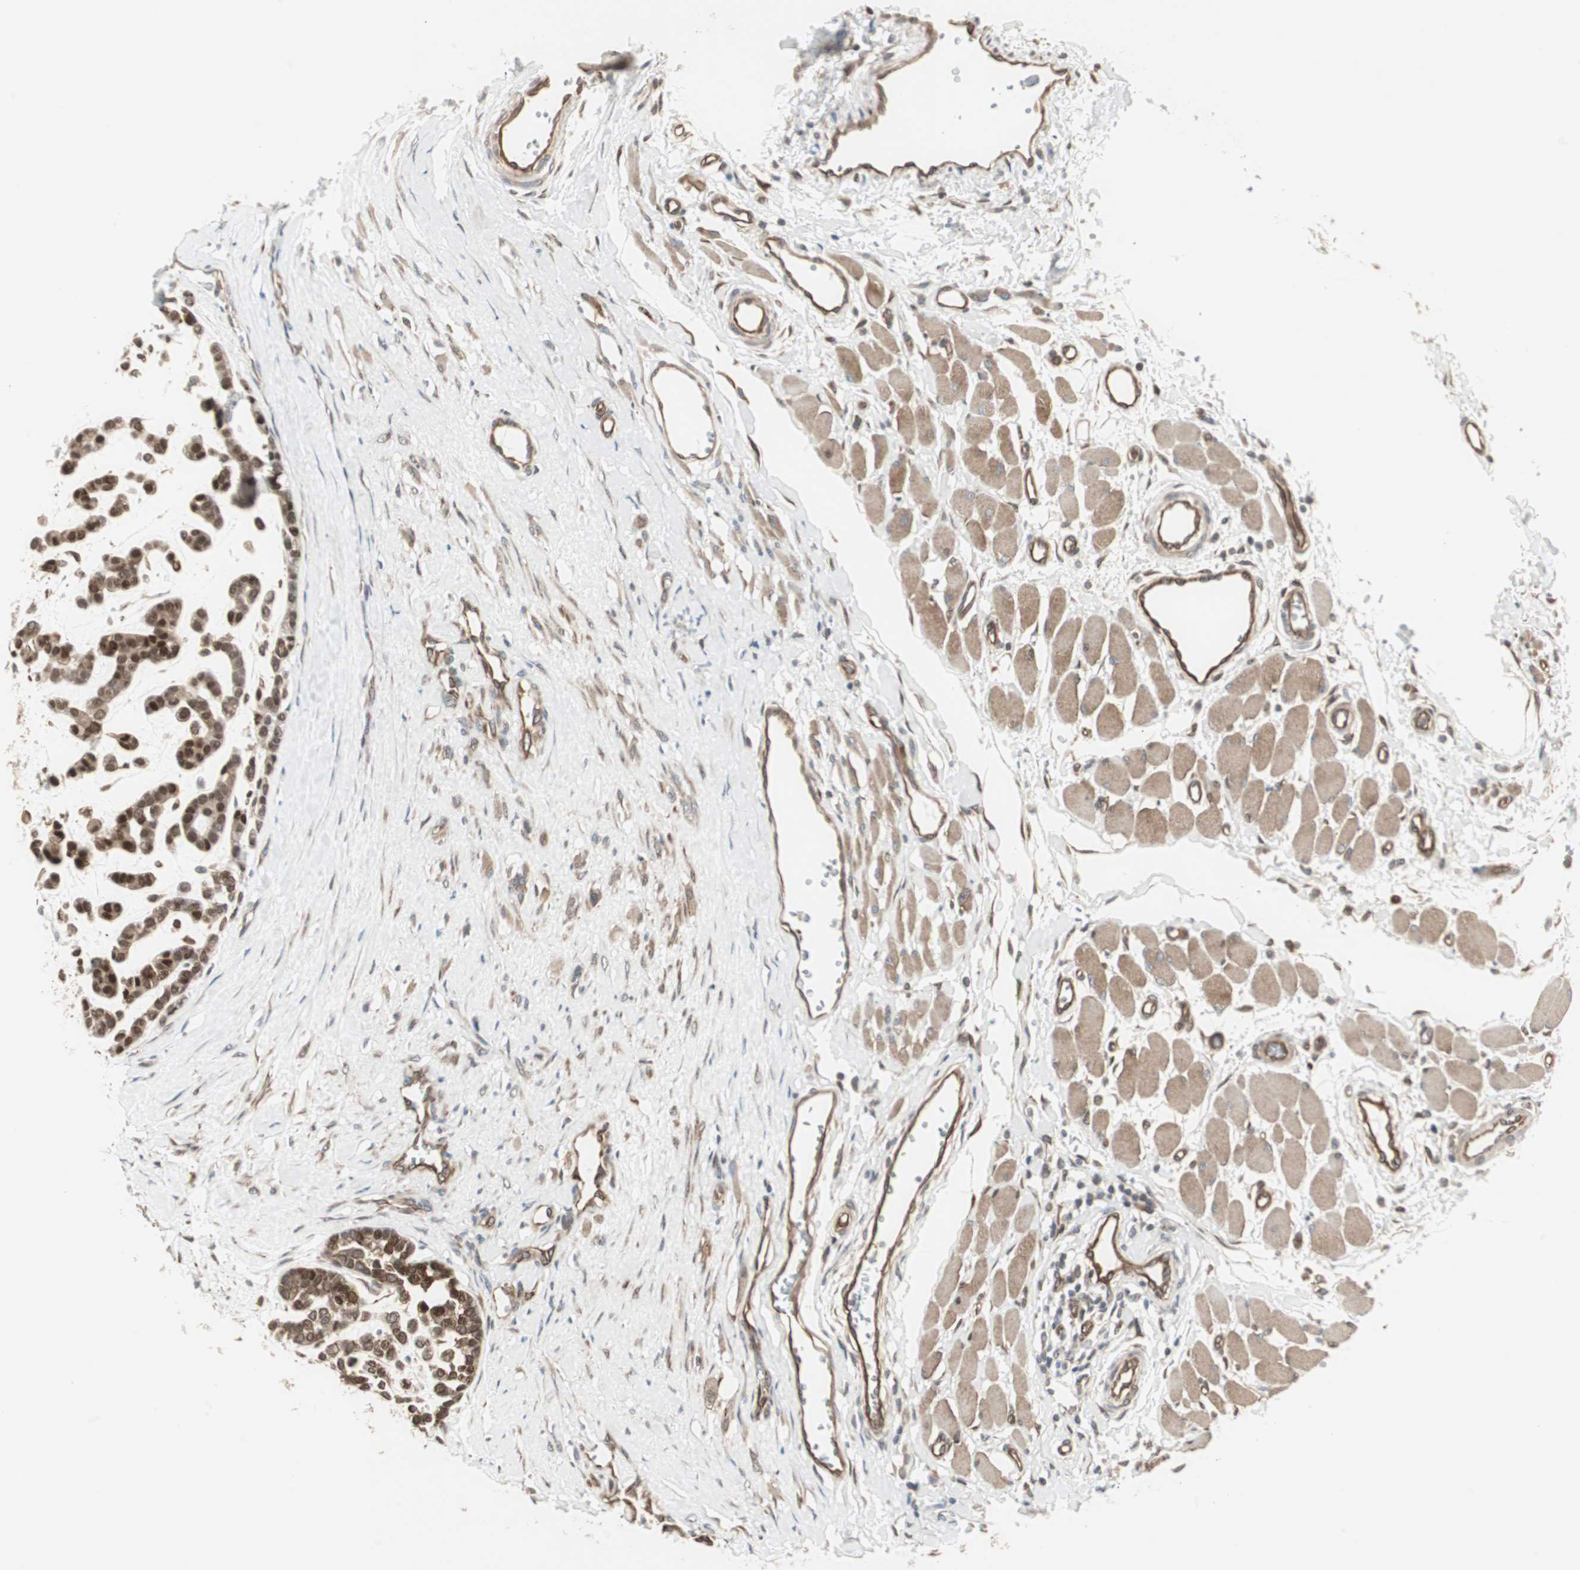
{"staining": {"intensity": "strong", "quantity": ">75%", "location": "cytoplasmic/membranous,nuclear"}, "tissue": "head and neck cancer", "cell_type": "Tumor cells", "image_type": "cancer", "snomed": [{"axis": "morphology", "description": "Adenocarcinoma, NOS"}, {"axis": "morphology", "description": "Adenoma, NOS"}, {"axis": "topography", "description": "Head-Neck"}], "caption": "Immunohistochemical staining of head and neck cancer demonstrates high levels of strong cytoplasmic/membranous and nuclear protein expression in about >75% of tumor cells.", "gene": "PFDN1", "patient": {"sex": "female", "age": 55}}